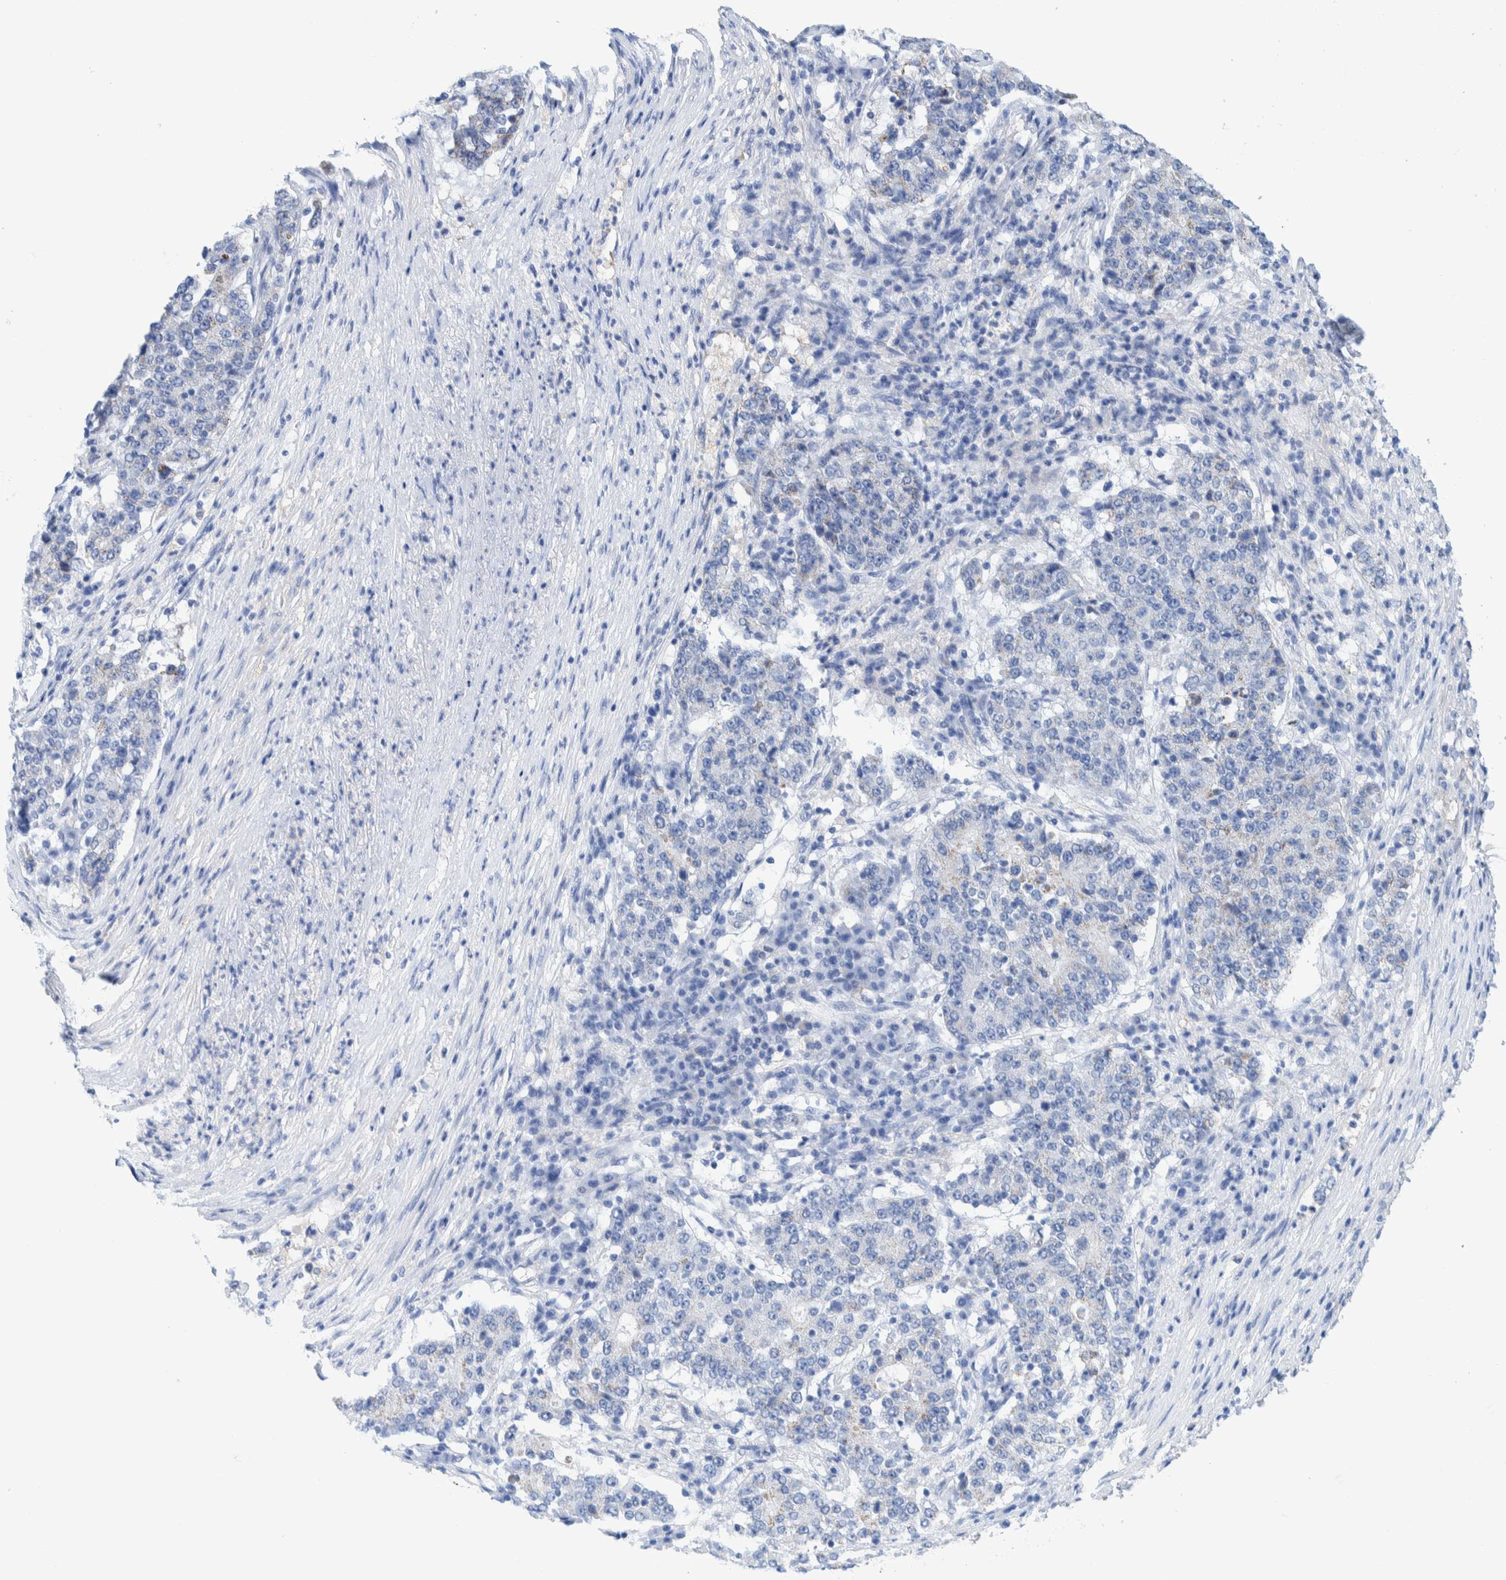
{"staining": {"intensity": "negative", "quantity": "none", "location": "none"}, "tissue": "stomach cancer", "cell_type": "Tumor cells", "image_type": "cancer", "snomed": [{"axis": "morphology", "description": "Adenocarcinoma, NOS"}, {"axis": "topography", "description": "Stomach"}], "caption": "DAB (3,3'-diaminobenzidine) immunohistochemical staining of stomach cancer (adenocarcinoma) displays no significant expression in tumor cells.", "gene": "KRT14", "patient": {"sex": "male", "age": 59}}